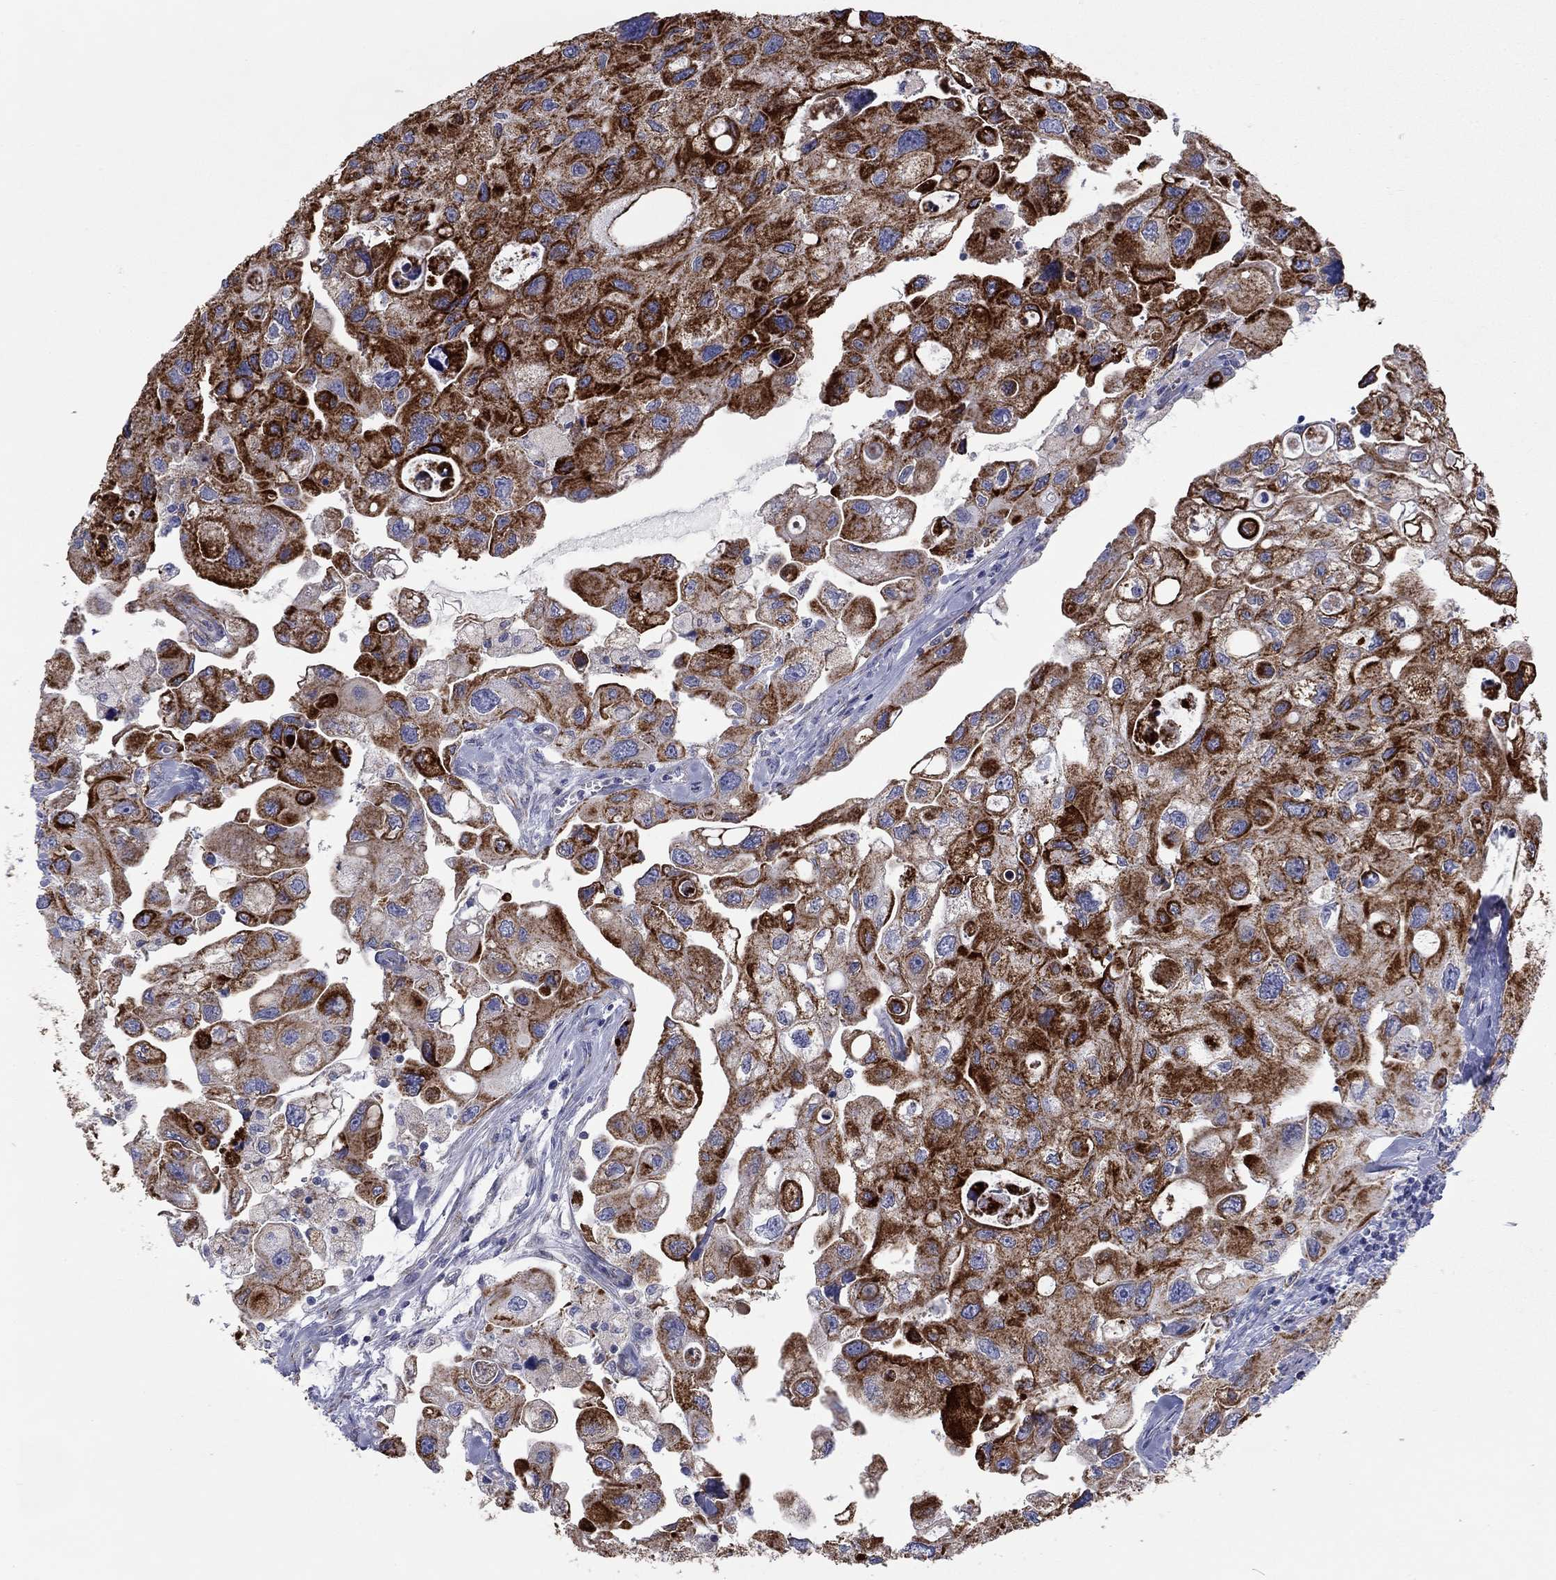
{"staining": {"intensity": "strong", "quantity": ">75%", "location": "cytoplasmic/membranous"}, "tissue": "urothelial cancer", "cell_type": "Tumor cells", "image_type": "cancer", "snomed": [{"axis": "morphology", "description": "Urothelial carcinoma, High grade"}, {"axis": "topography", "description": "Urinary bladder"}], "caption": "A high amount of strong cytoplasmic/membranous staining is present in approximately >75% of tumor cells in urothelial cancer tissue.", "gene": "MGST3", "patient": {"sex": "male", "age": 59}}